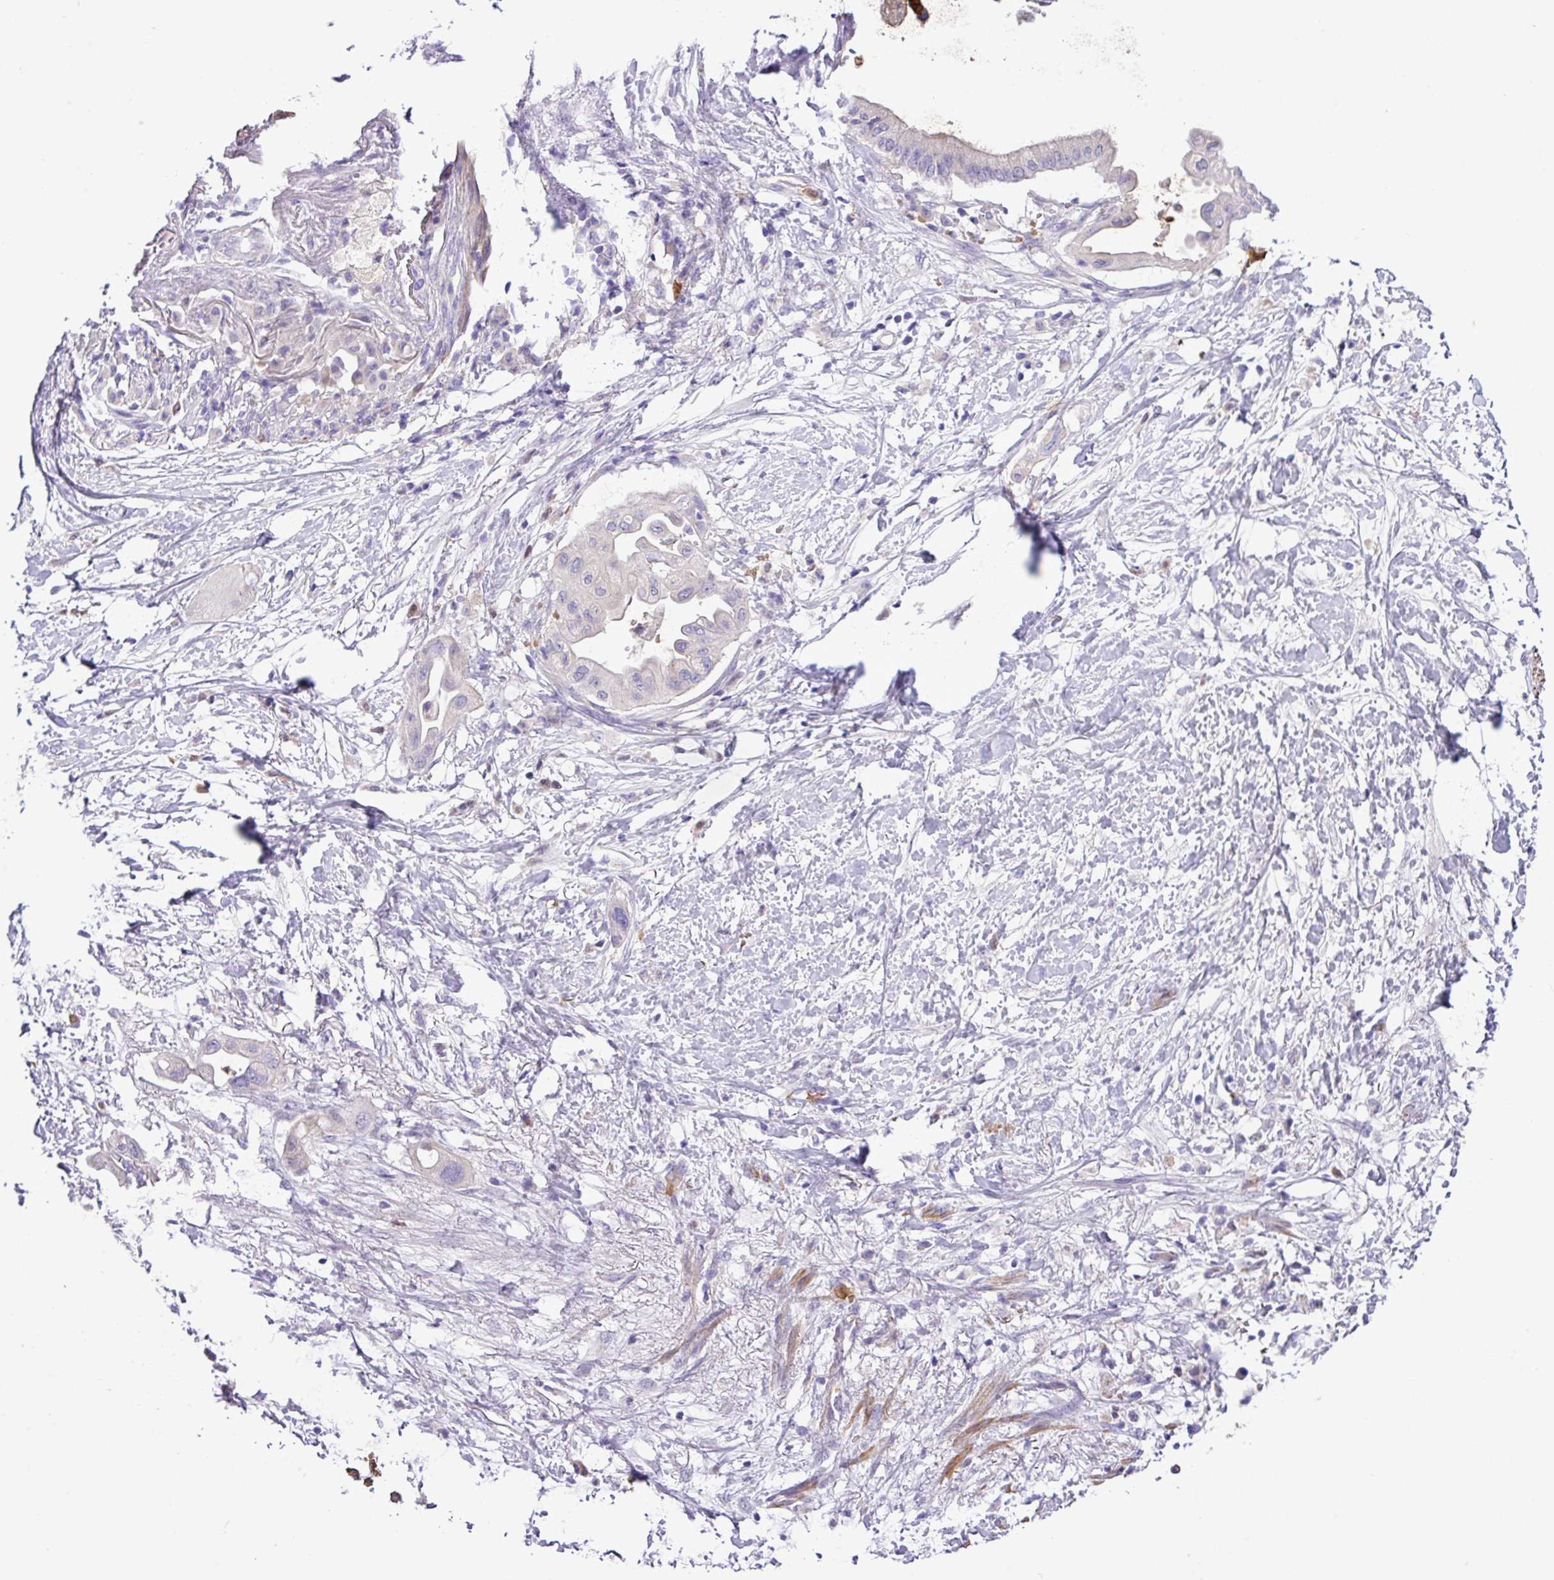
{"staining": {"intensity": "negative", "quantity": "none", "location": "none"}, "tissue": "pancreatic cancer", "cell_type": "Tumor cells", "image_type": "cancer", "snomed": [{"axis": "morphology", "description": "Adenocarcinoma, NOS"}, {"axis": "topography", "description": "Pancreas"}], "caption": "Immunohistochemistry (IHC) of human pancreatic cancer (adenocarcinoma) displays no staining in tumor cells.", "gene": "MGAT4B", "patient": {"sex": "male", "age": 68}}